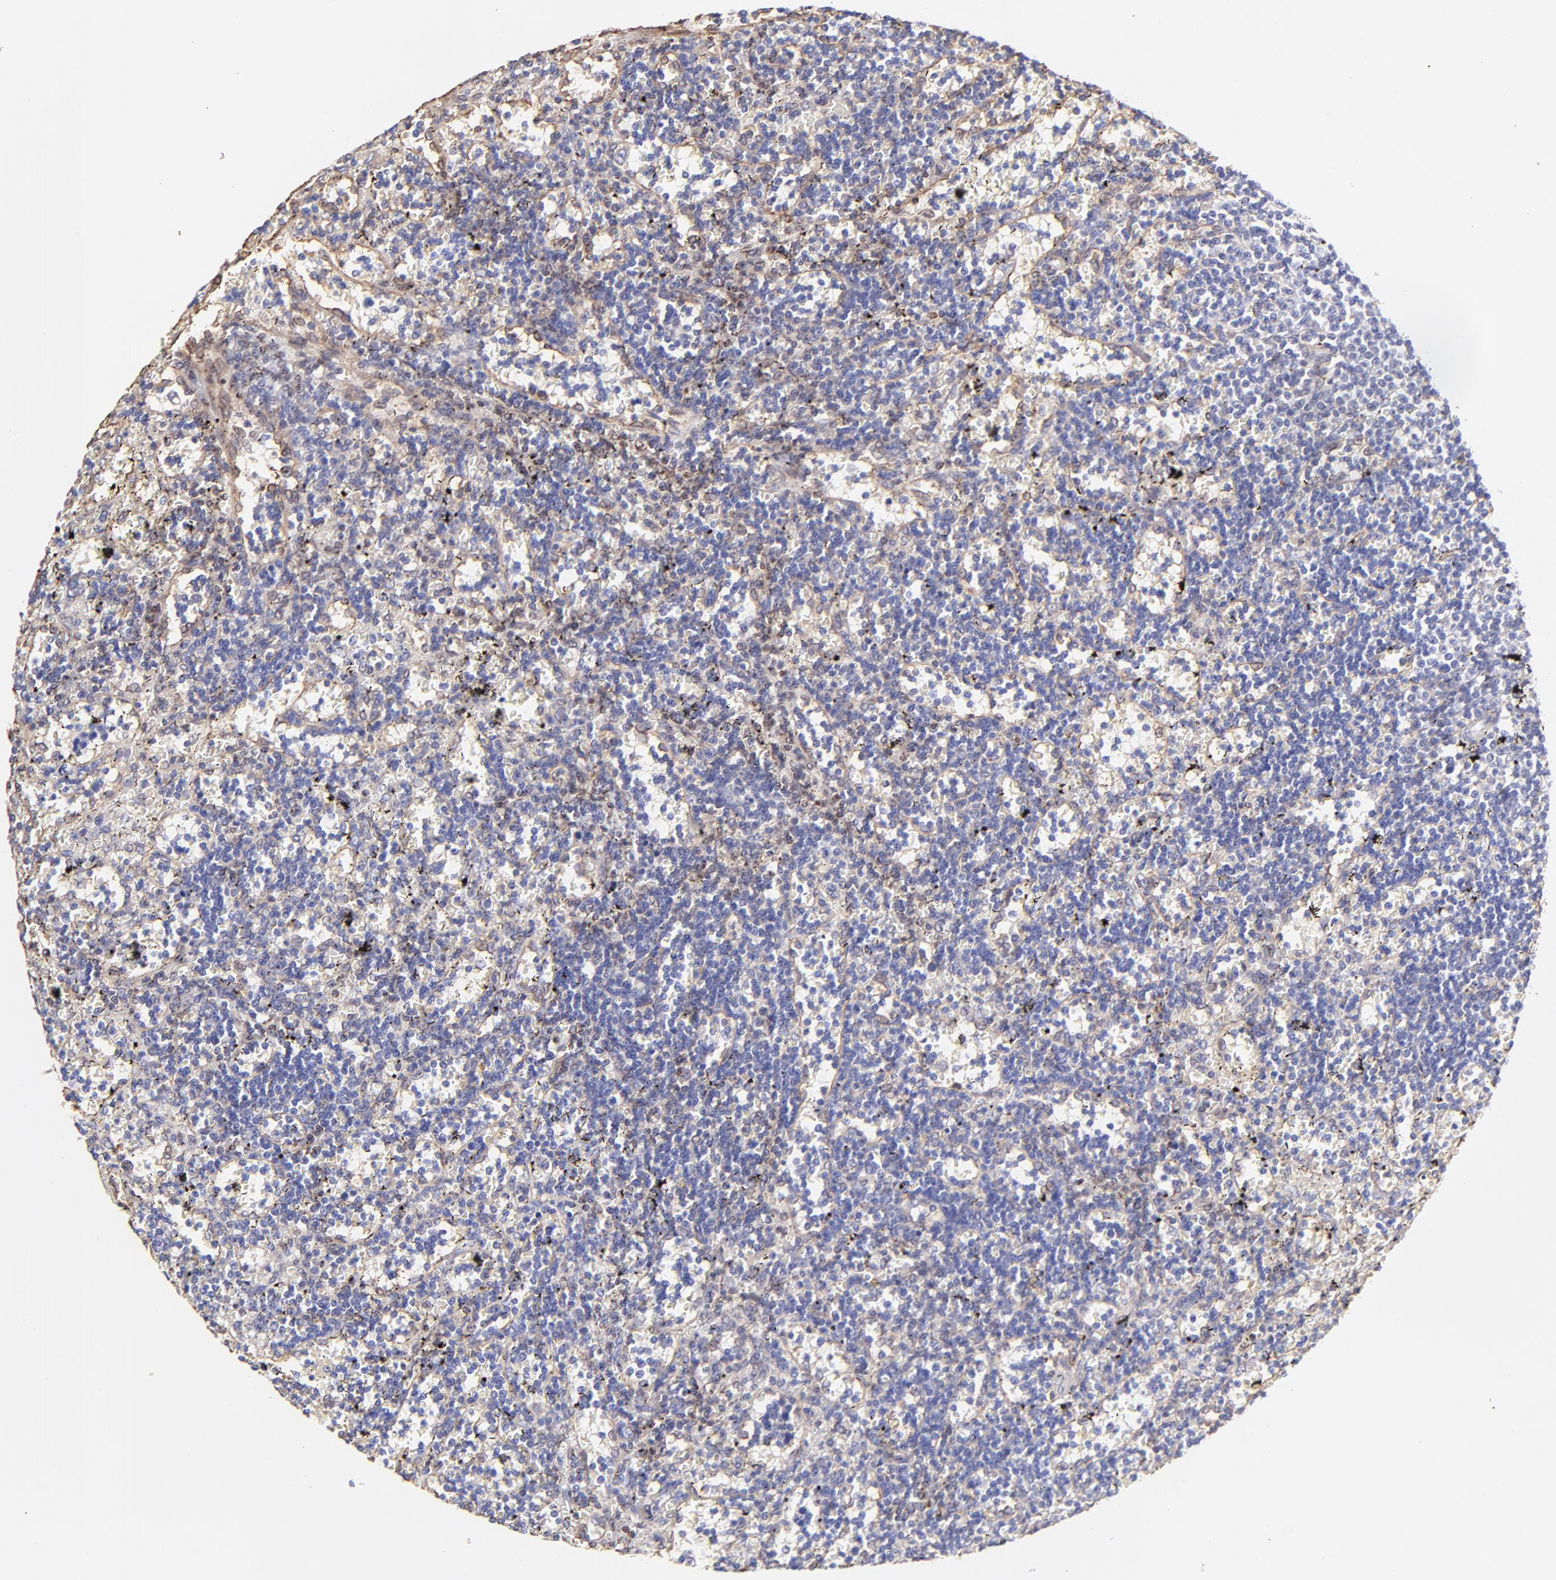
{"staining": {"intensity": "negative", "quantity": "none", "location": "none"}, "tissue": "lymphoma", "cell_type": "Tumor cells", "image_type": "cancer", "snomed": [{"axis": "morphology", "description": "Malignant lymphoma, non-Hodgkin's type, Low grade"}, {"axis": "topography", "description": "Spleen"}], "caption": "An IHC micrograph of lymphoma is shown. There is no staining in tumor cells of lymphoma.", "gene": "BGN", "patient": {"sex": "male", "age": 60}}